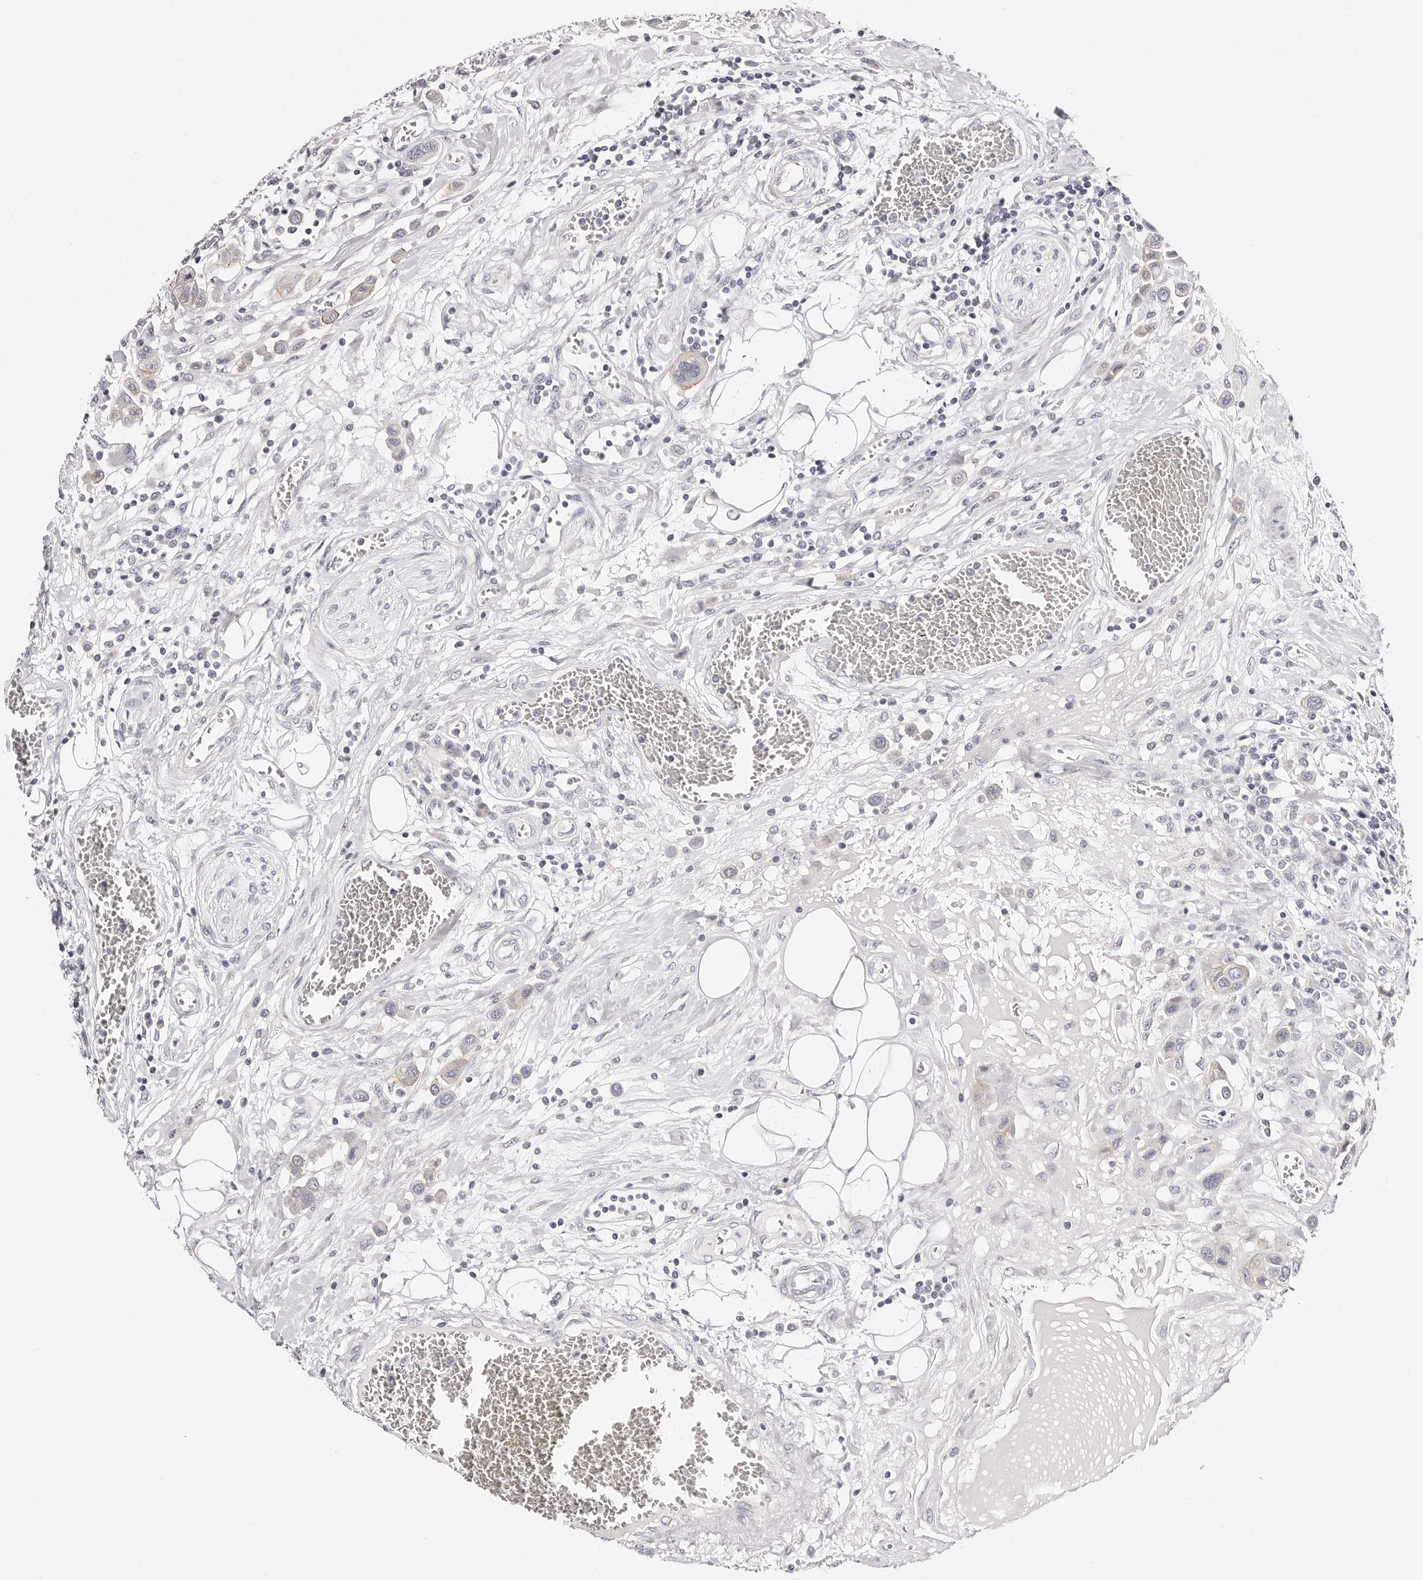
{"staining": {"intensity": "negative", "quantity": "none", "location": "none"}, "tissue": "urothelial cancer", "cell_type": "Tumor cells", "image_type": "cancer", "snomed": [{"axis": "morphology", "description": "Urothelial carcinoma, High grade"}, {"axis": "topography", "description": "Urinary bladder"}], "caption": "Histopathology image shows no protein positivity in tumor cells of high-grade urothelial carcinoma tissue.", "gene": "ROM1", "patient": {"sex": "male", "age": 50}}